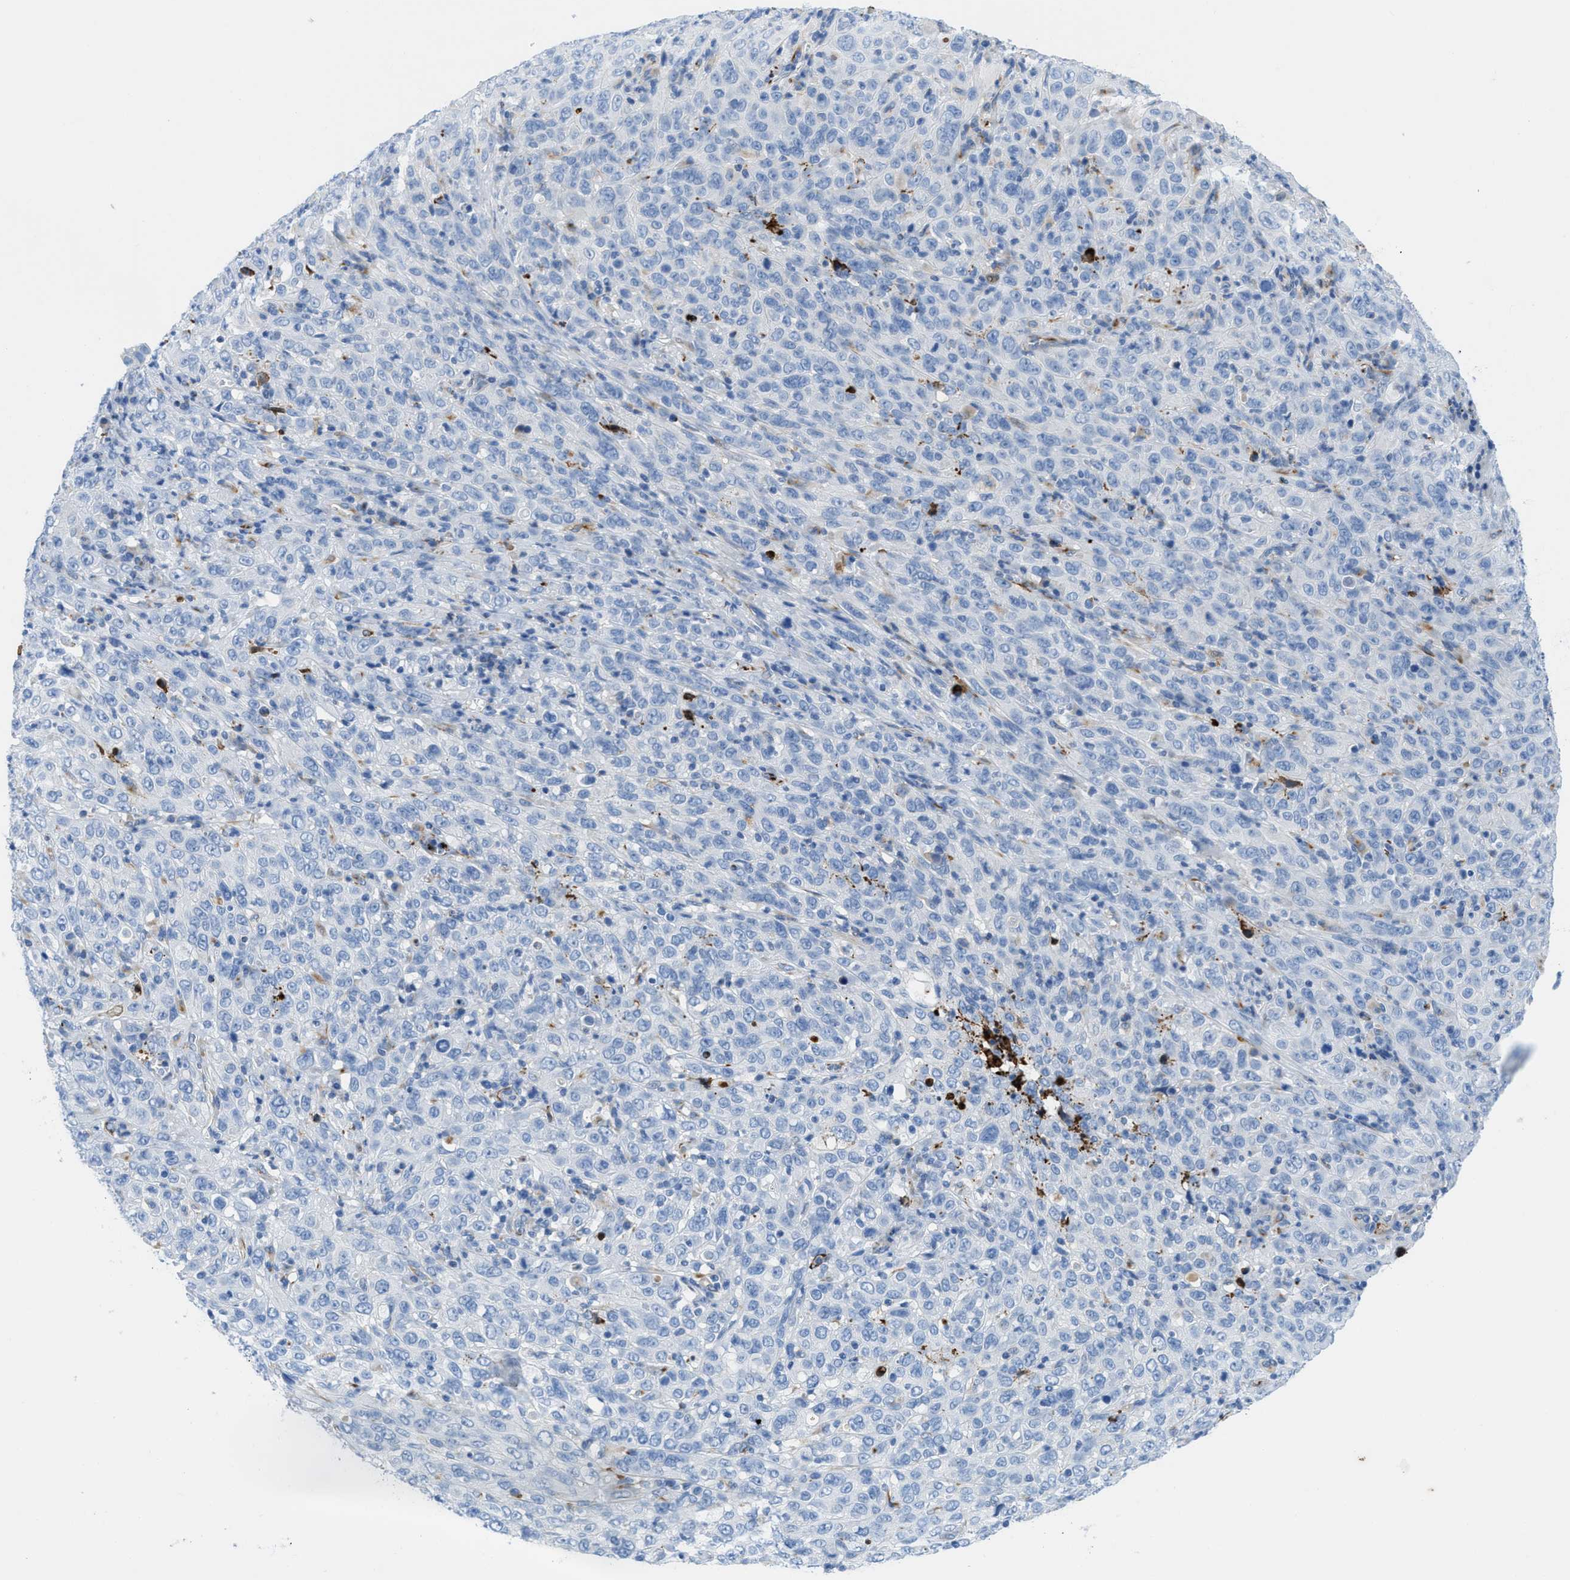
{"staining": {"intensity": "negative", "quantity": "none", "location": "none"}, "tissue": "cervical cancer", "cell_type": "Tumor cells", "image_type": "cancer", "snomed": [{"axis": "morphology", "description": "Squamous cell carcinoma, NOS"}, {"axis": "topography", "description": "Cervix"}], "caption": "The immunohistochemistry image has no significant staining in tumor cells of squamous cell carcinoma (cervical) tissue. Nuclei are stained in blue.", "gene": "XCR1", "patient": {"sex": "female", "age": 46}}